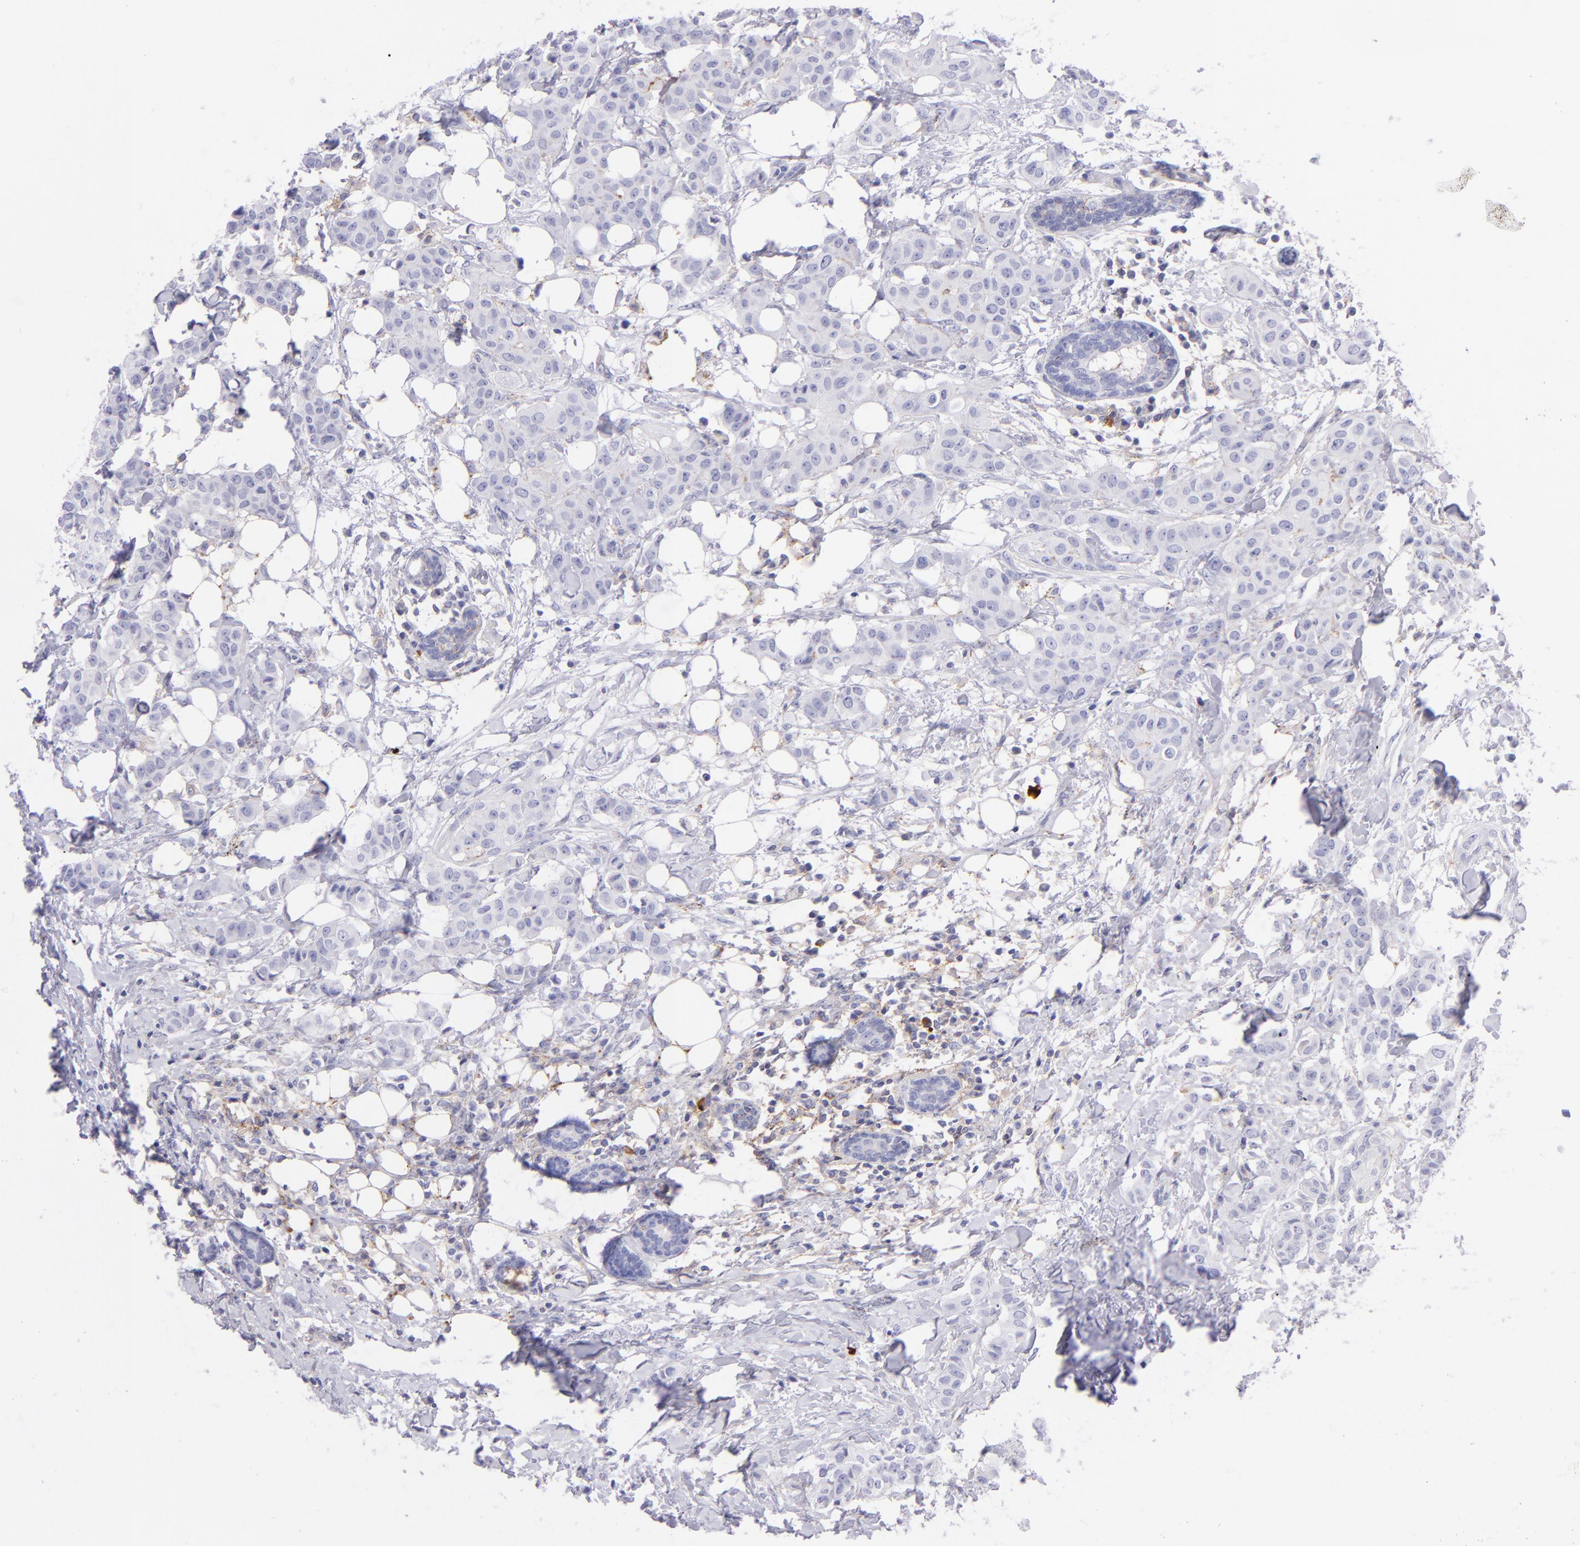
{"staining": {"intensity": "negative", "quantity": "none", "location": "none"}, "tissue": "breast cancer", "cell_type": "Tumor cells", "image_type": "cancer", "snomed": [{"axis": "morphology", "description": "Duct carcinoma"}, {"axis": "topography", "description": "Breast"}], "caption": "Intraductal carcinoma (breast) stained for a protein using immunohistochemistry (IHC) reveals no expression tumor cells.", "gene": "CD81", "patient": {"sex": "female", "age": 40}}